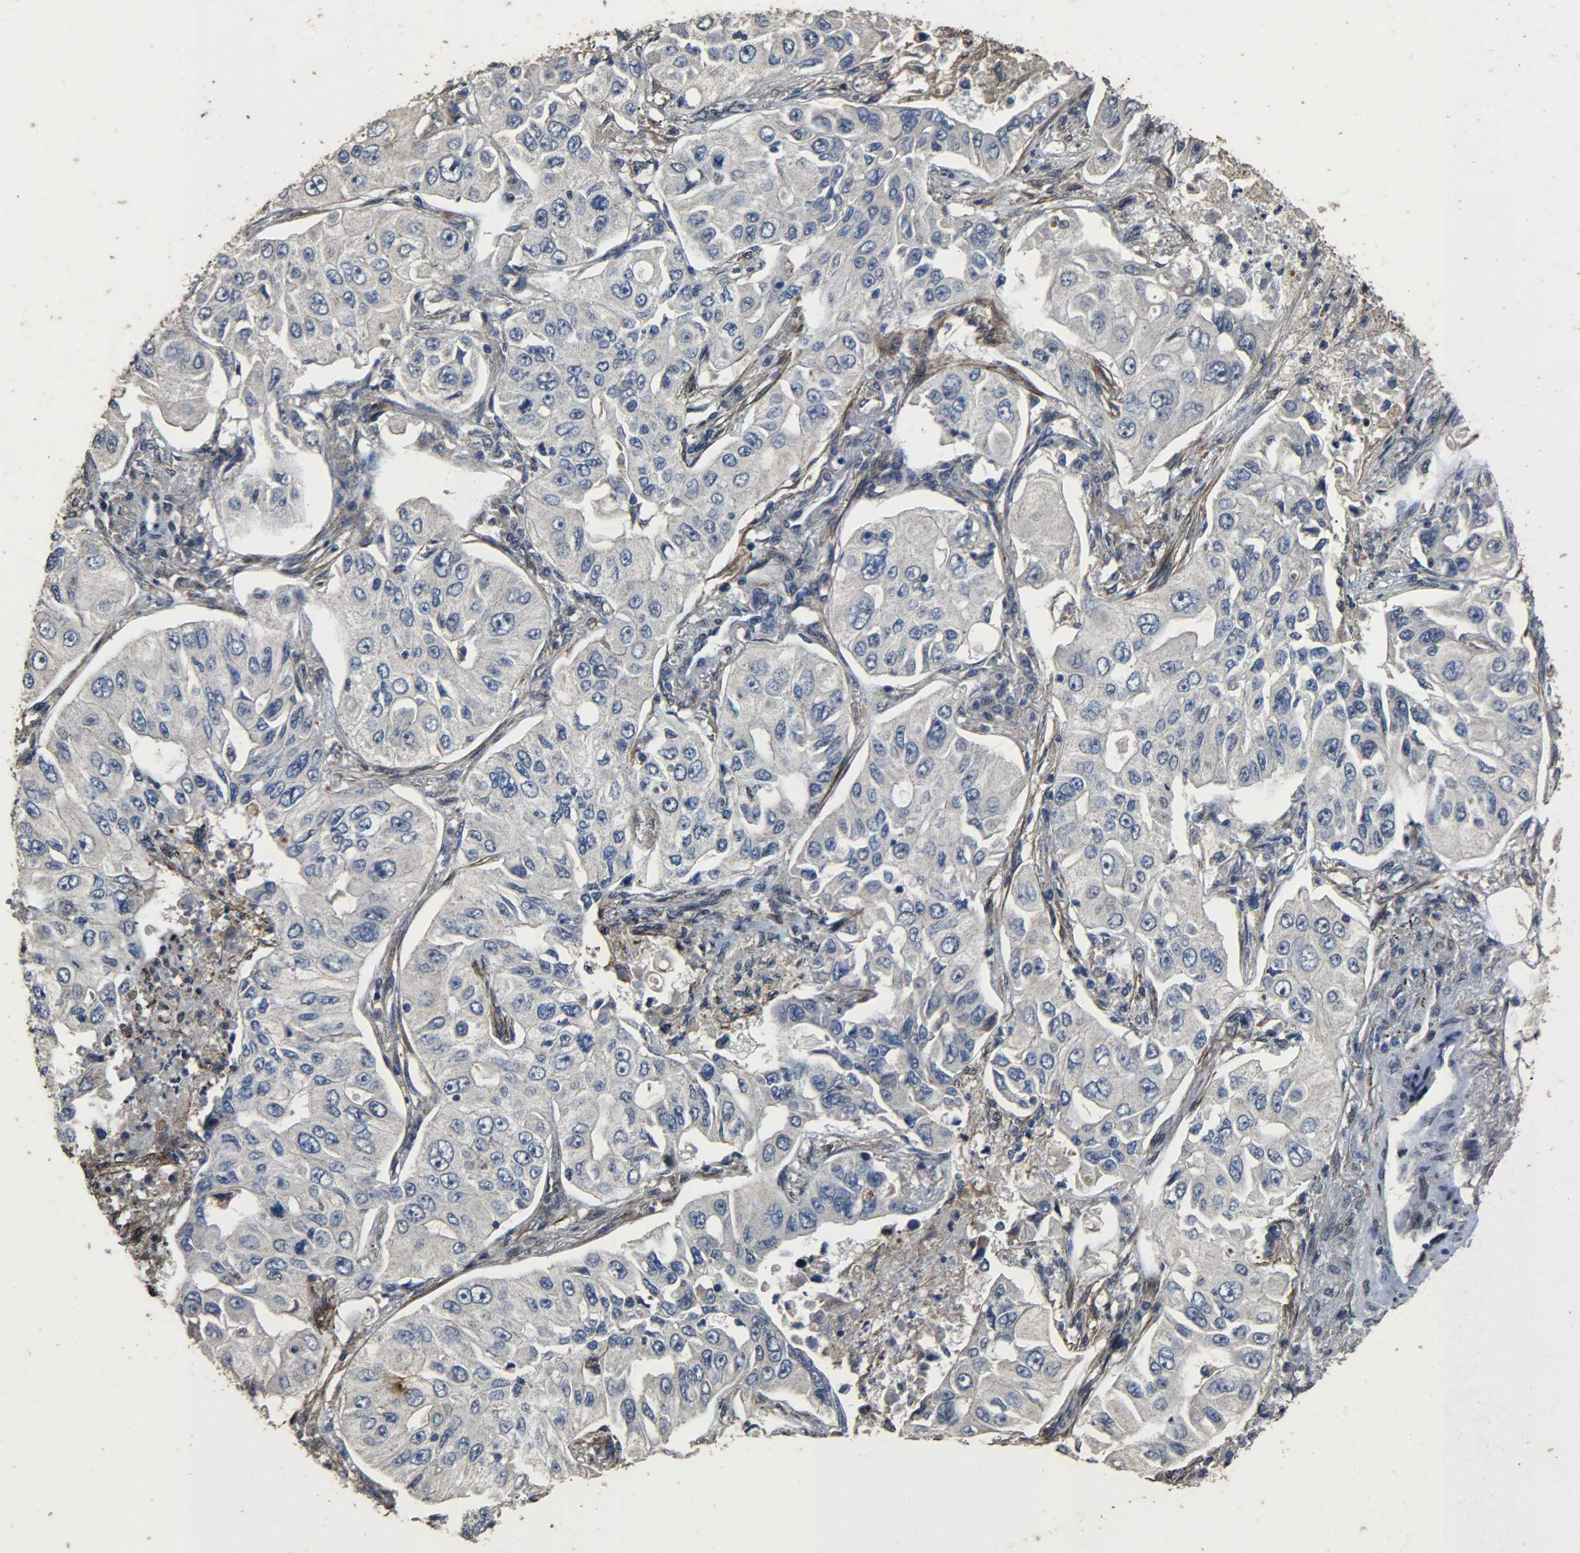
{"staining": {"intensity": "negative", "quantity": "none", "location": "none"}, "tissue": "lung cancer", "cell_type": "Tumor cells", "image_type": "cancer", "snomed": [{"axis": "morphology", "description": "Adenocarcinoma, NOS"}, {"axis": "topography", "description": "Lung"}], "caption": "The immunohistochemistry image has no significant expression in tumor cells of lung cancer (adenocarcinoma) tissue.", "gene": "TPM4", "patient": {"sex": "male", "age": 84}}